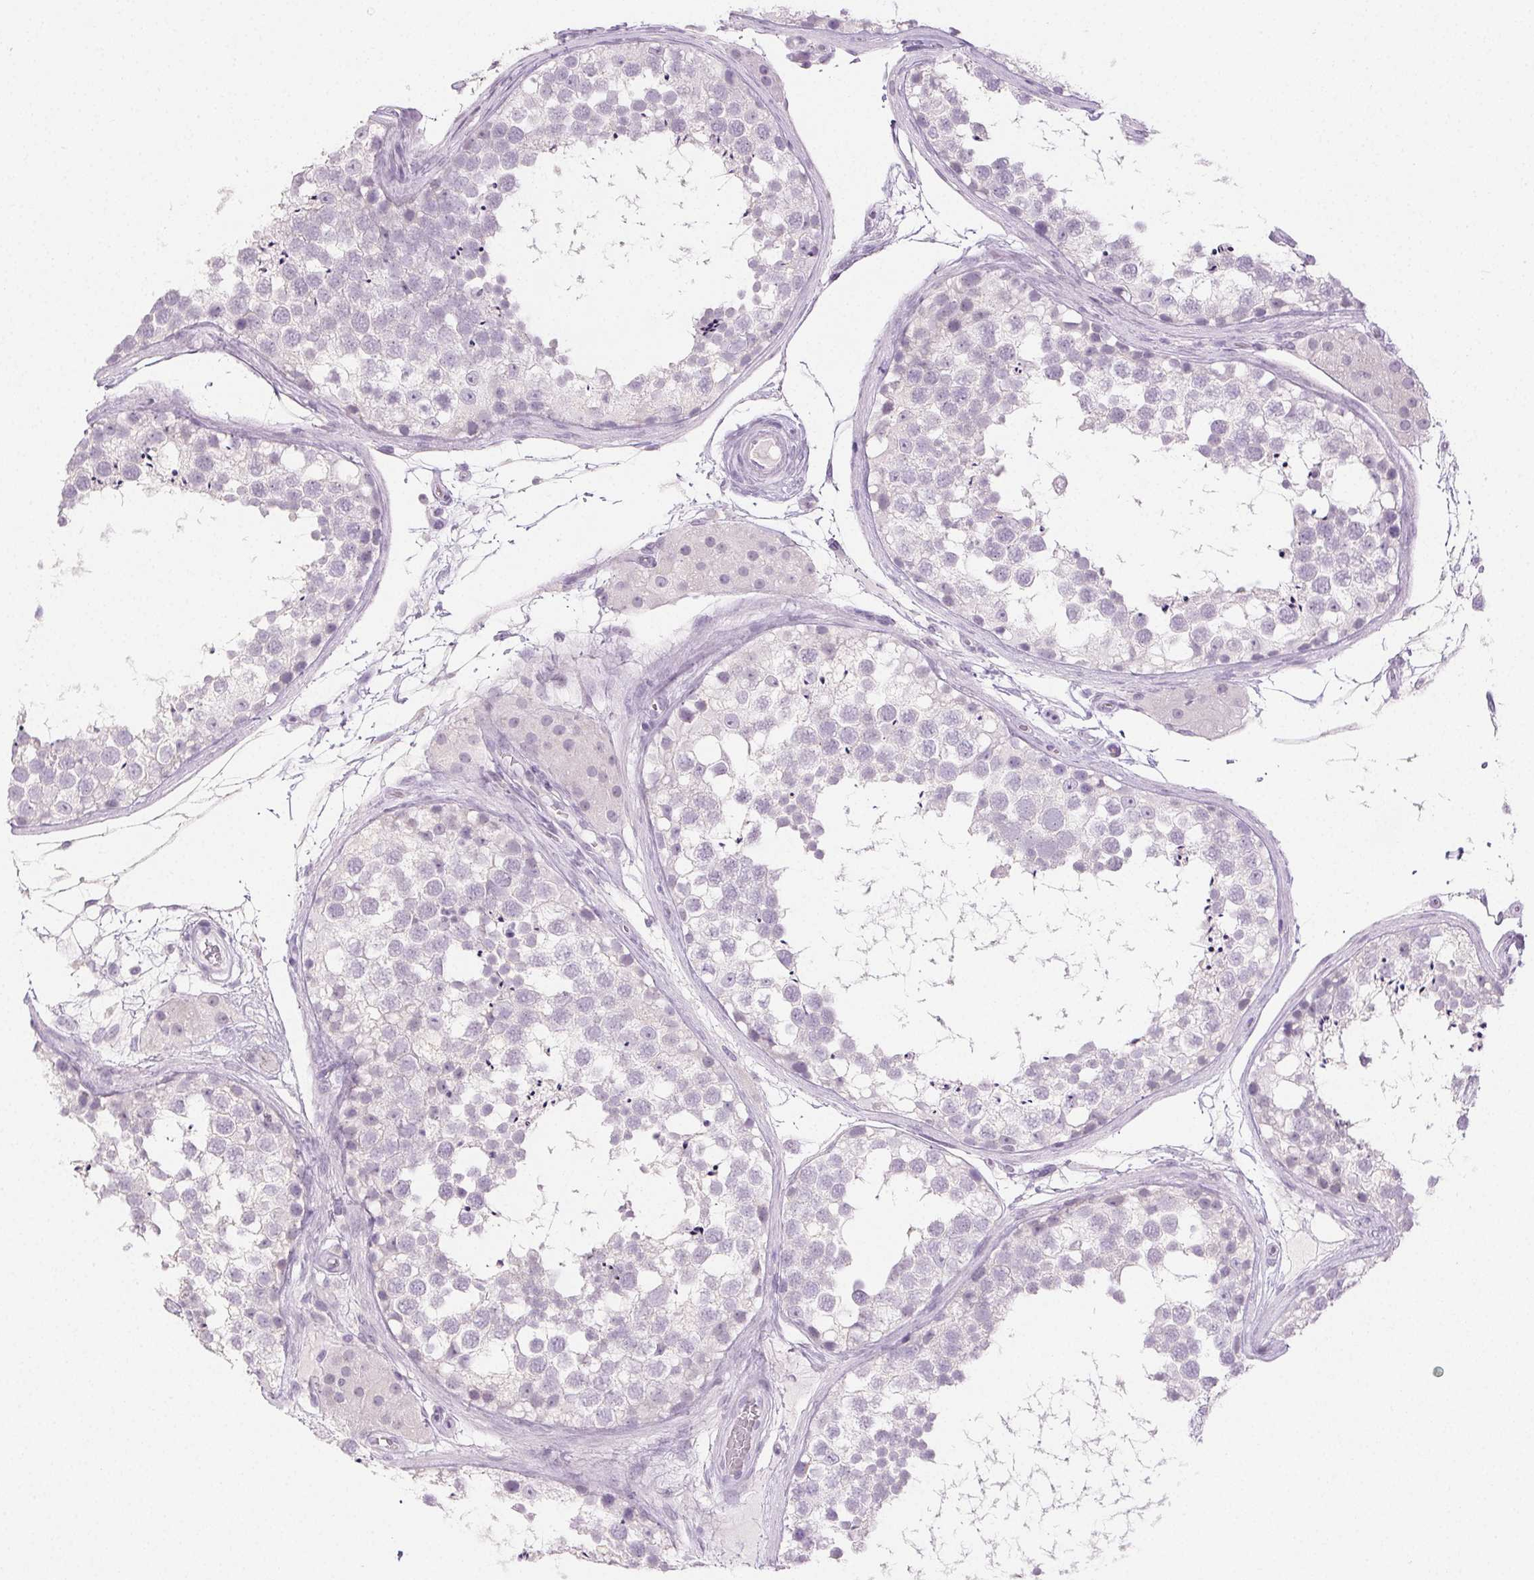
{"staining": {"intensity": "negative", "quantity": "none", "location": "none"}, "tissue": "testis", "cell_type": "Cells in seminiferous ducts", "image_type": "normal", "snomed": [{"axis": "morphology", "description": "Normal tissue, NOS"}, {"axis": "morphology", "description": "Seminoma, NOS"}, {"axis": "topography", "description": "Testis"}], "caption": "A photomicrograph of human testis is negative for staining in cells in seminiferous ducts. (Brightfield microscopy of DAB IHC at high magnification).", "gene": "PI3", "patient": {"sex": "male", "age": 65}}